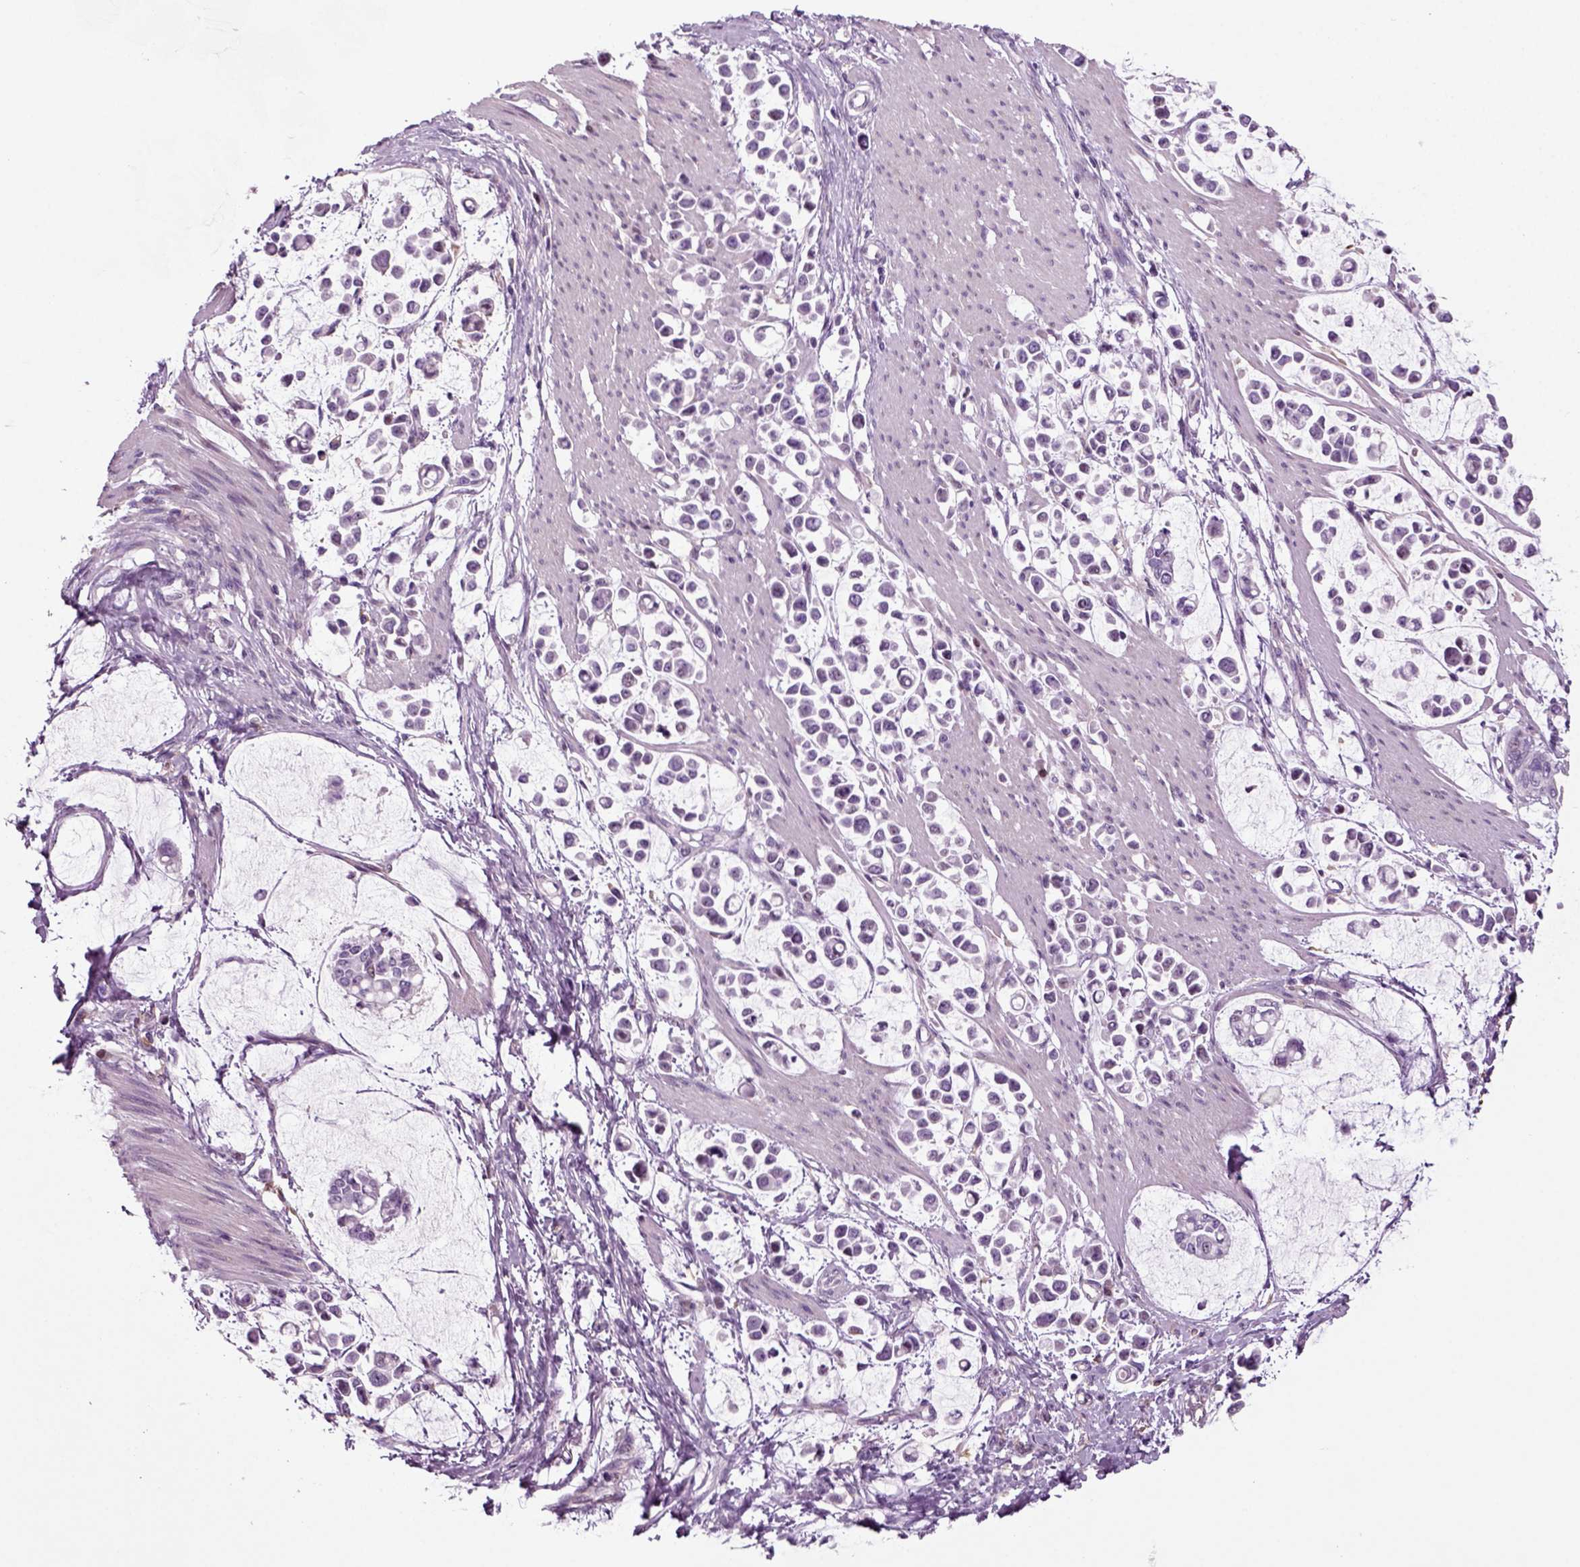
{"staining": {"intensity": "negative", "quantity": "none", "location": "none"}, "tissue": "stomach cancer", "cell_type": "Tumor cells", "image_type": "cancer", "snomed": [{"axis": "morphology", "description": "Adenocarcinoma, NOS"}, {"axis": "topography", "description": "Stomach"}], "caption": "There is no significant positivity in tumor cells of stomach adenocarcinoma.", "gene": "ARID3A", "patient": {"sex": "male", "age": 82}}